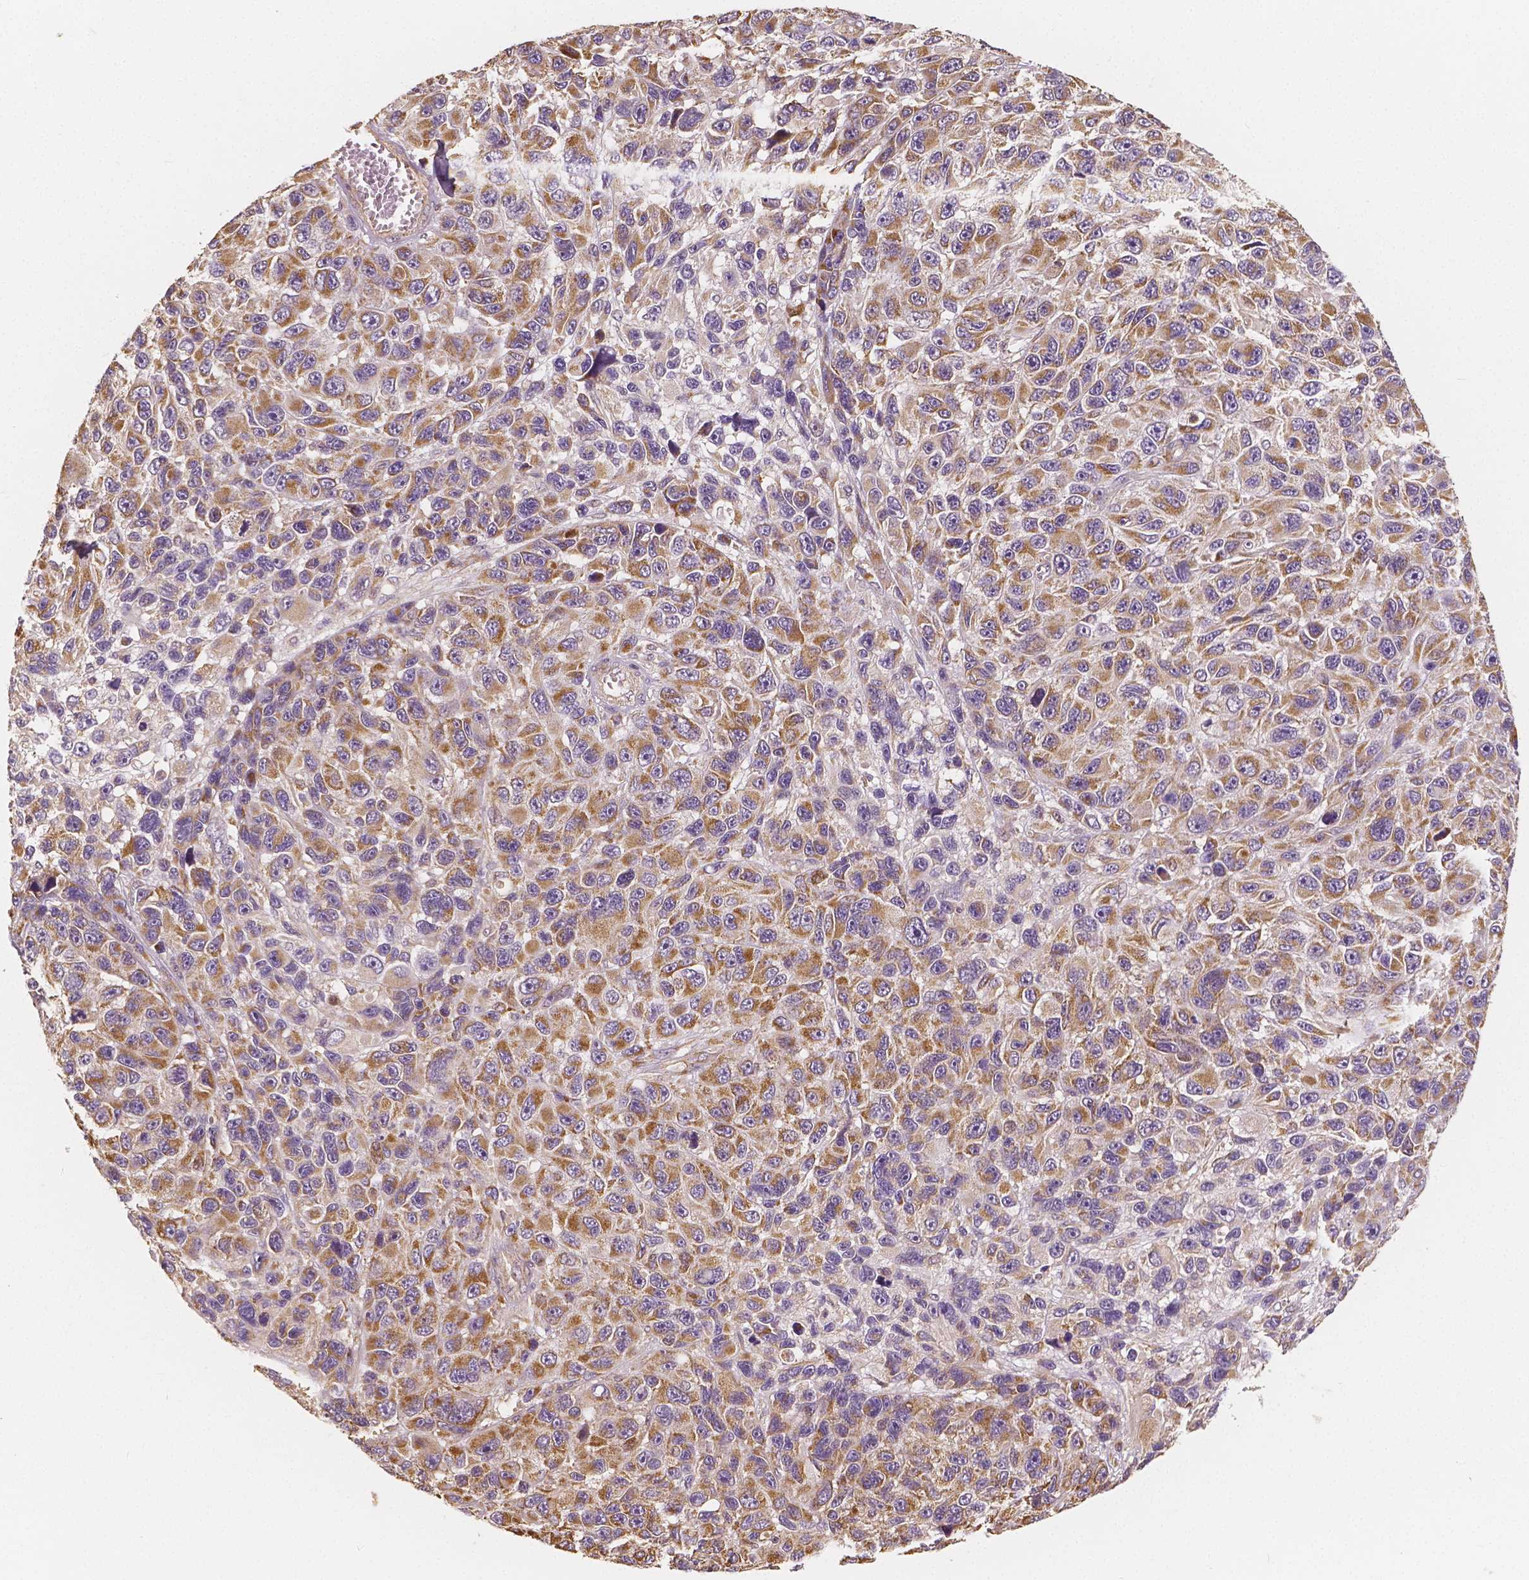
{"staining": {"intensity": "moderate", "quantity": ">75%", "location": "cytoplasmic/membranous"}, "tissue": "melanoma", "cell_type": "Tumor cells", "image_type": "cancer", "snomed": [{"axis": "morphology", "description": "Malignant melanoma, NOS"}, {"axis": "topography", "description": "Skin"}], "caption": "A brown stain shows moderate cytoplasmic/membranous staining of a protein in human malignant melanoma tumor cells.", "gene": "PEX26", "patient": {"sex": "male", "age": 53}}